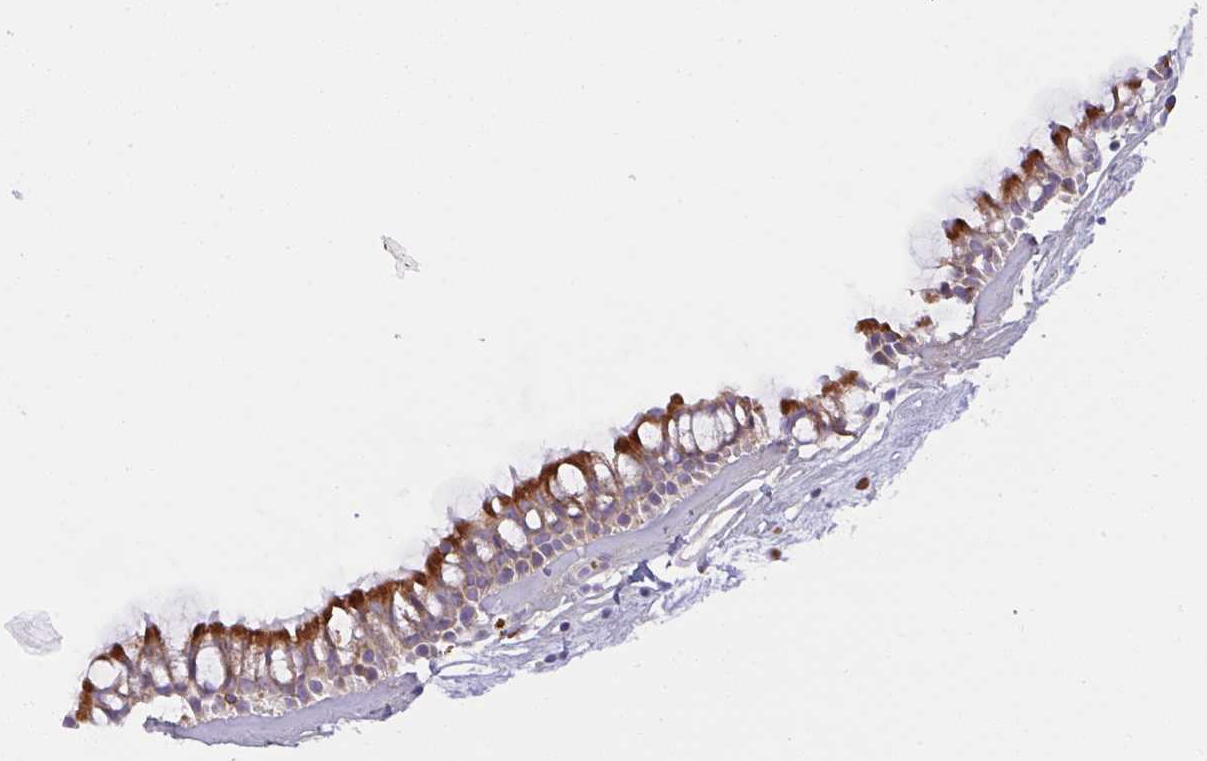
{"staining": {"intensity": "strong", "quantity": ">75%", "location": "cytoplasmic/membranous"}, "tissue": "nasopharynx", "cell_type": "Respiratory epithelial cells", "image_type": "normal", "snomed": [{"axis": "morphology", "description": "Normal tissue, NOS"}, {"axis": "topography", "description": "Nasopharynx"}], "caption": "The histopathology image reveals a brown stain indicating the presence of a protein in the cytoplasmic/membranous of respiratory epithelial cells in nasopharynx.", "gene": "CHDH", "patient": {"sex": "female", "age": 39}}